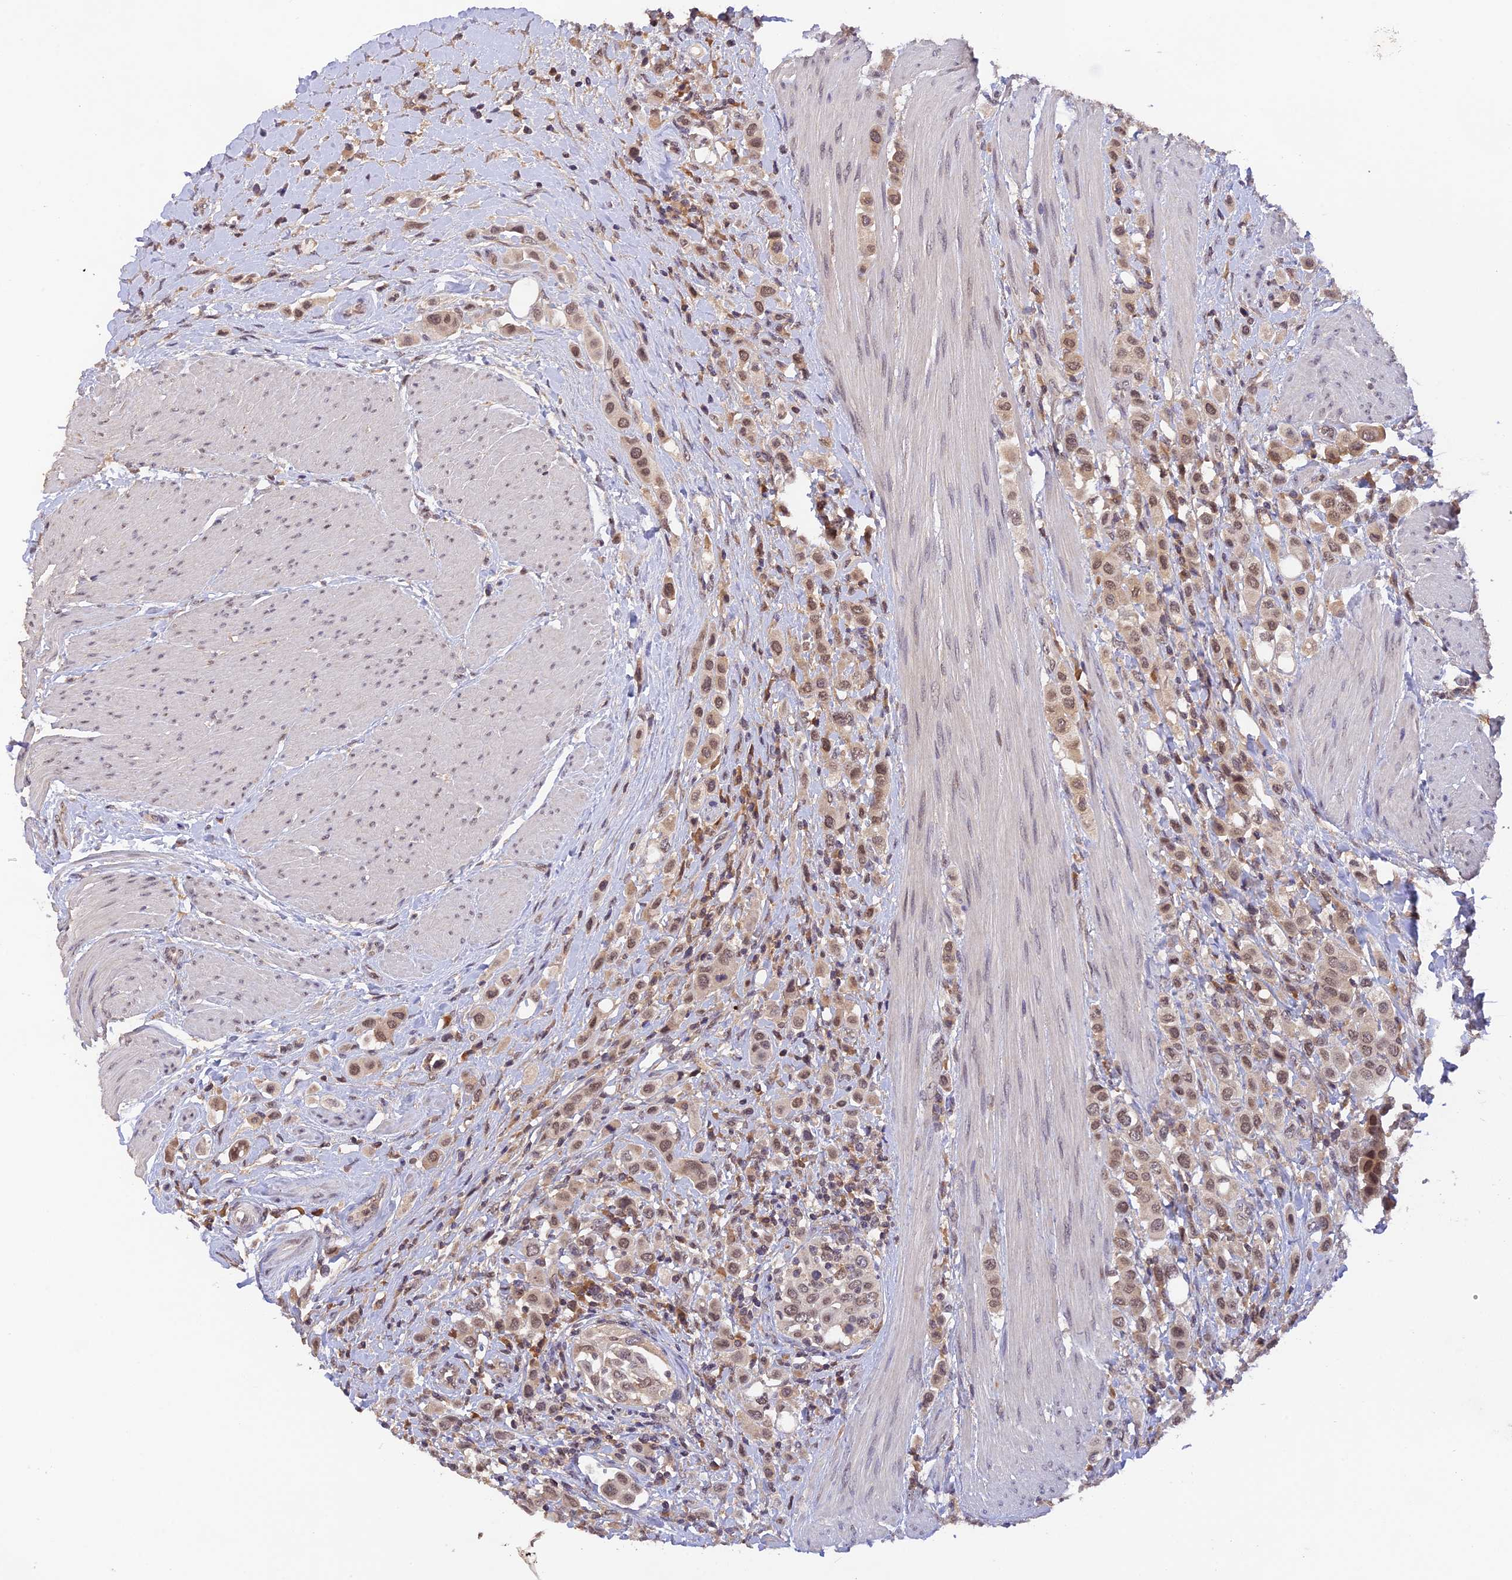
{"staining": {"intensity": "weak", "quantity": ">75%", "location": "nuclear"}, "tissue": "urothelial cancer", "cell_type": "Tumor cells", "image_type": "cancer", "snomed": [{"axis": "morphology", "description": "Urothelial carcinoma, High grade"}, {"axis": "topography", "description": "Urinary bladder"}], "caption": "High-grade urothelial carcinoma was stained to show a protein in brown. There is low levels of weak nuclear expression in about >75% of tumor cells.", "gene": "ZNF436", "patient": {"sex": "male", "age": 50}}